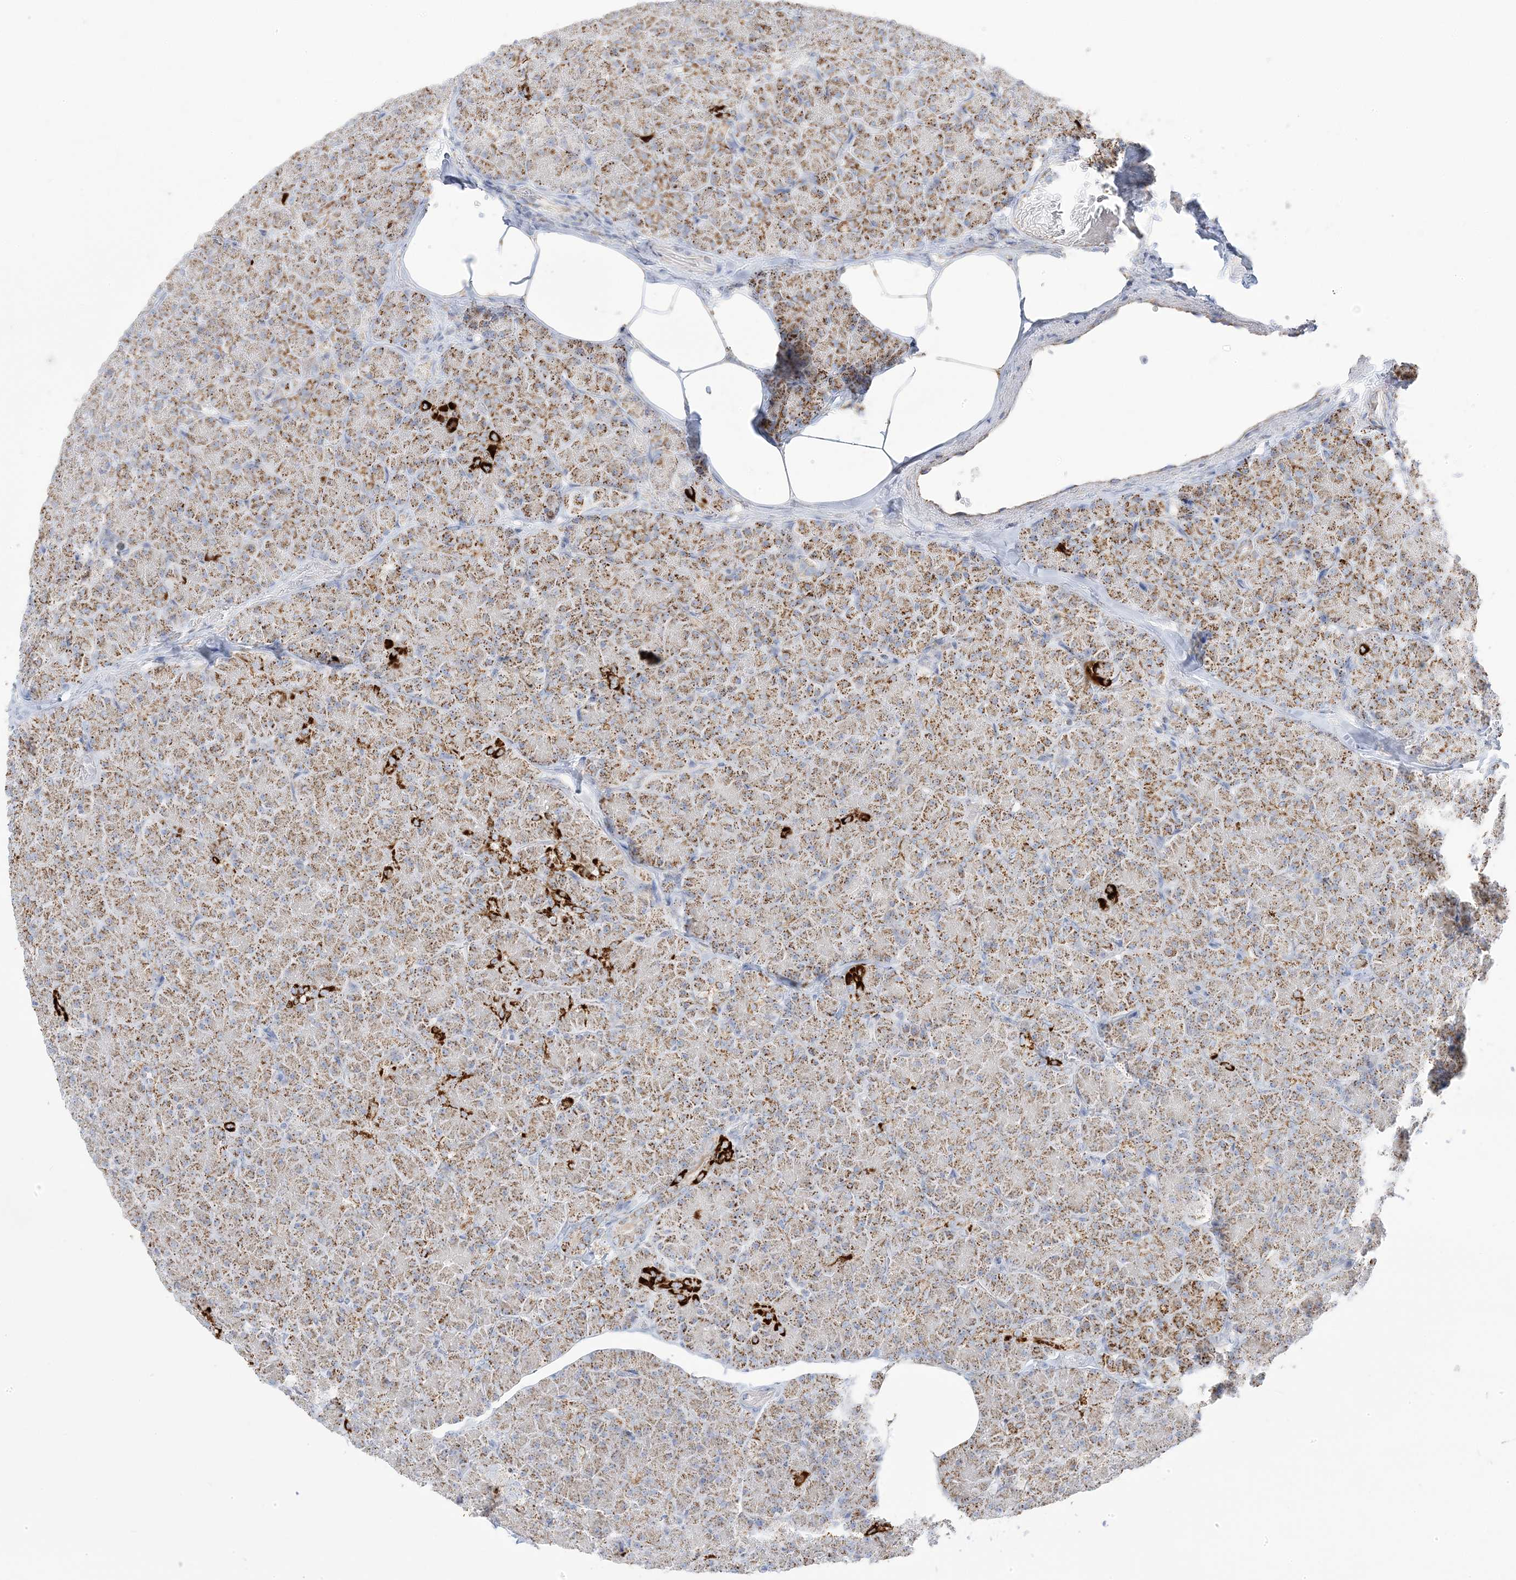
{"staining": {"intensity": "moderate", "quantity": ">75%", "location": "cytoplasmic/membranous"}, "tissue": "pancreas", "cell_type": "Exocrine glandular cells", "image_type": "normal", "snomed": [{"axis": "morphology", "description": "Normal tissue, NOS"}, {"axis": "topography", "description": "Pancreas"}], "caption": "Immunohistochemical staining of normal pancreas reveals medium levels of moderate cytoplasmic/membranous expression in approximately >75% of exocrine glandular cells.", "gene": "PCCB", "patient": {"sex": "female", "age": 43}}